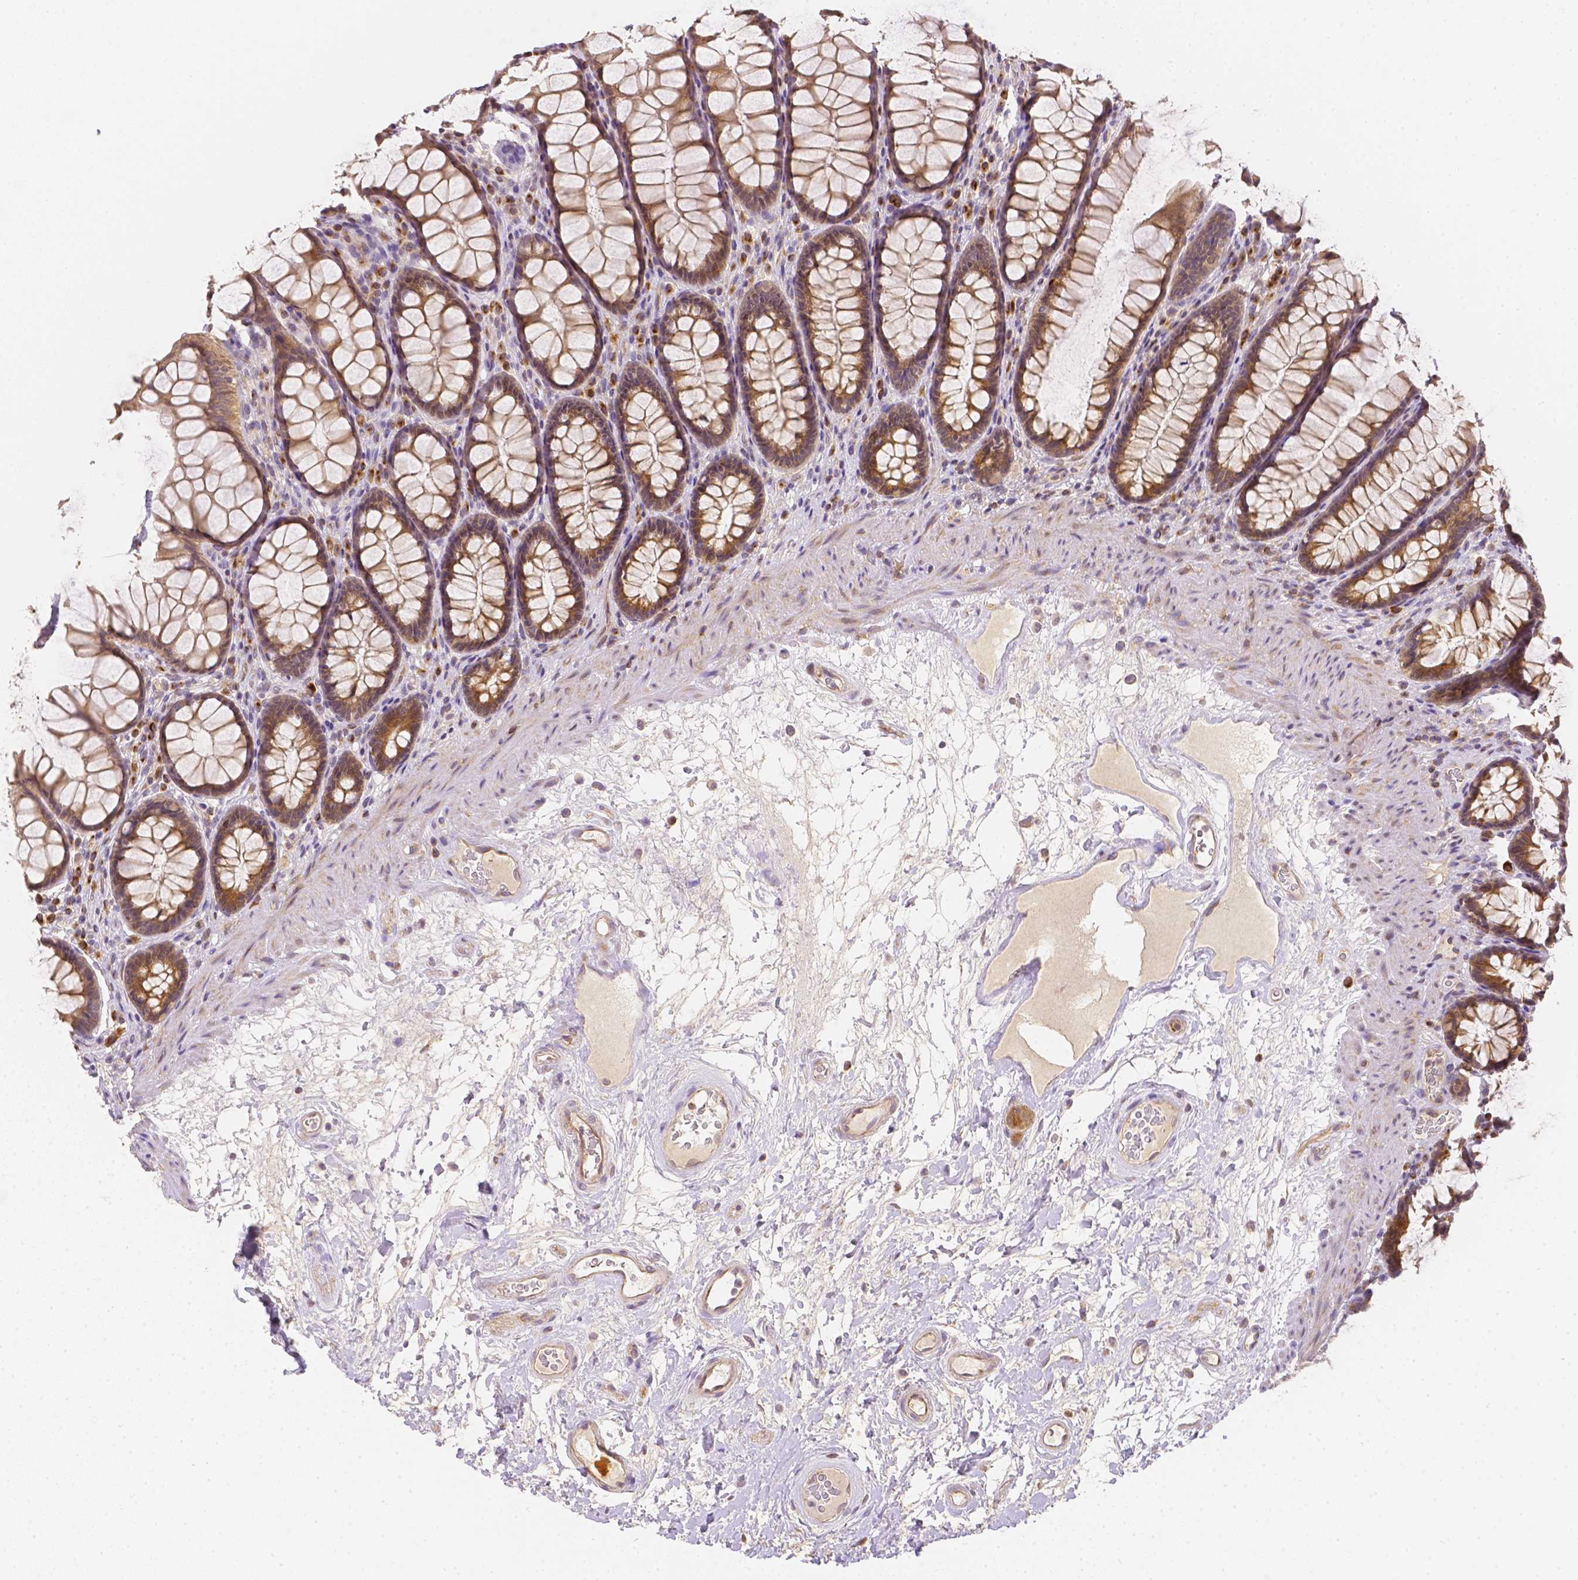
{"staining": {"intensity": "moderate", "quantity": "25%-75%", "location": "cytoplasmic/membranous"}, "tissue": "rectum", "cell_type": "Glandular cells", "image_type": "normal", "snomed": [{"axis": "morphology", "description": "Normal tissue, NOS"}, {"axis": "topography", "description": "Rectum"}], "caption": "High-power microscopy captured an immunohistochemistry image of benign rectum, revealing moderate cytoplasmic/membranous staining in about 25%-75% of glandular cells. (IHC, brightfield microscopy, high magnification).", "gene": "C10orf67", "patient": {"sex": "male", "age": 72}}